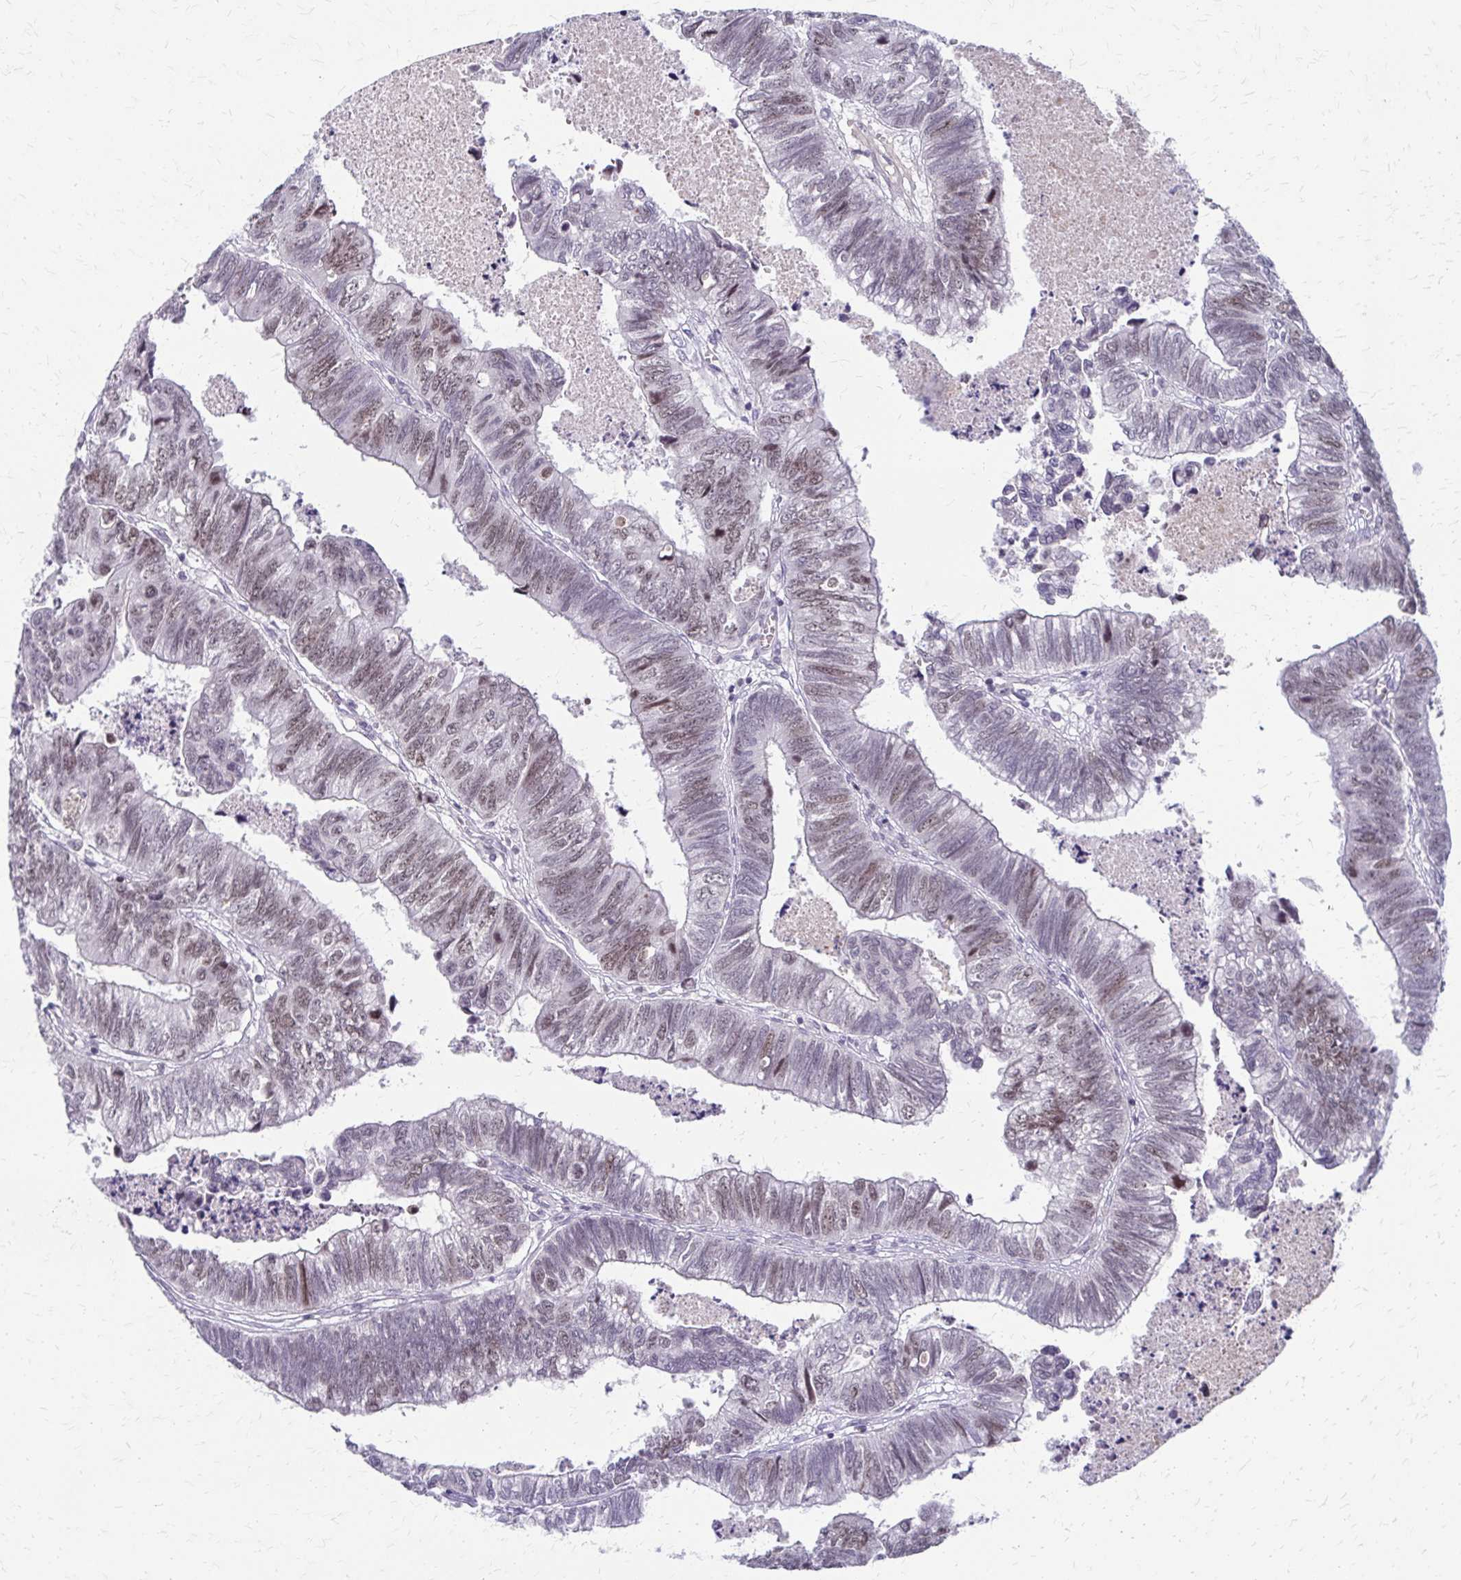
{"staining": {"intensity": "moderate", "quantity": "25%-75%", "location": "nuclear"}, "tissue": "colorectal cancer", "cell_type": "Tumor cells", "image_type": "cancer", "snomed": [{"axis": "morphology", "description": "Adenocarcinoma, NOS"}, {"axis": "topography", "description": "Colon"}], "caption": "IHC histopathology image of neoplastic tissue: human colorectal adenocarcinoma stained using immunohistochemistry (IHC) reveals medium levels of moderate protein expression localized specifically in the nuclear of tumor cells, appearing as a nuclear brown color.", "gene": "EED", "patient": {"sex": "male", "age": 62}}